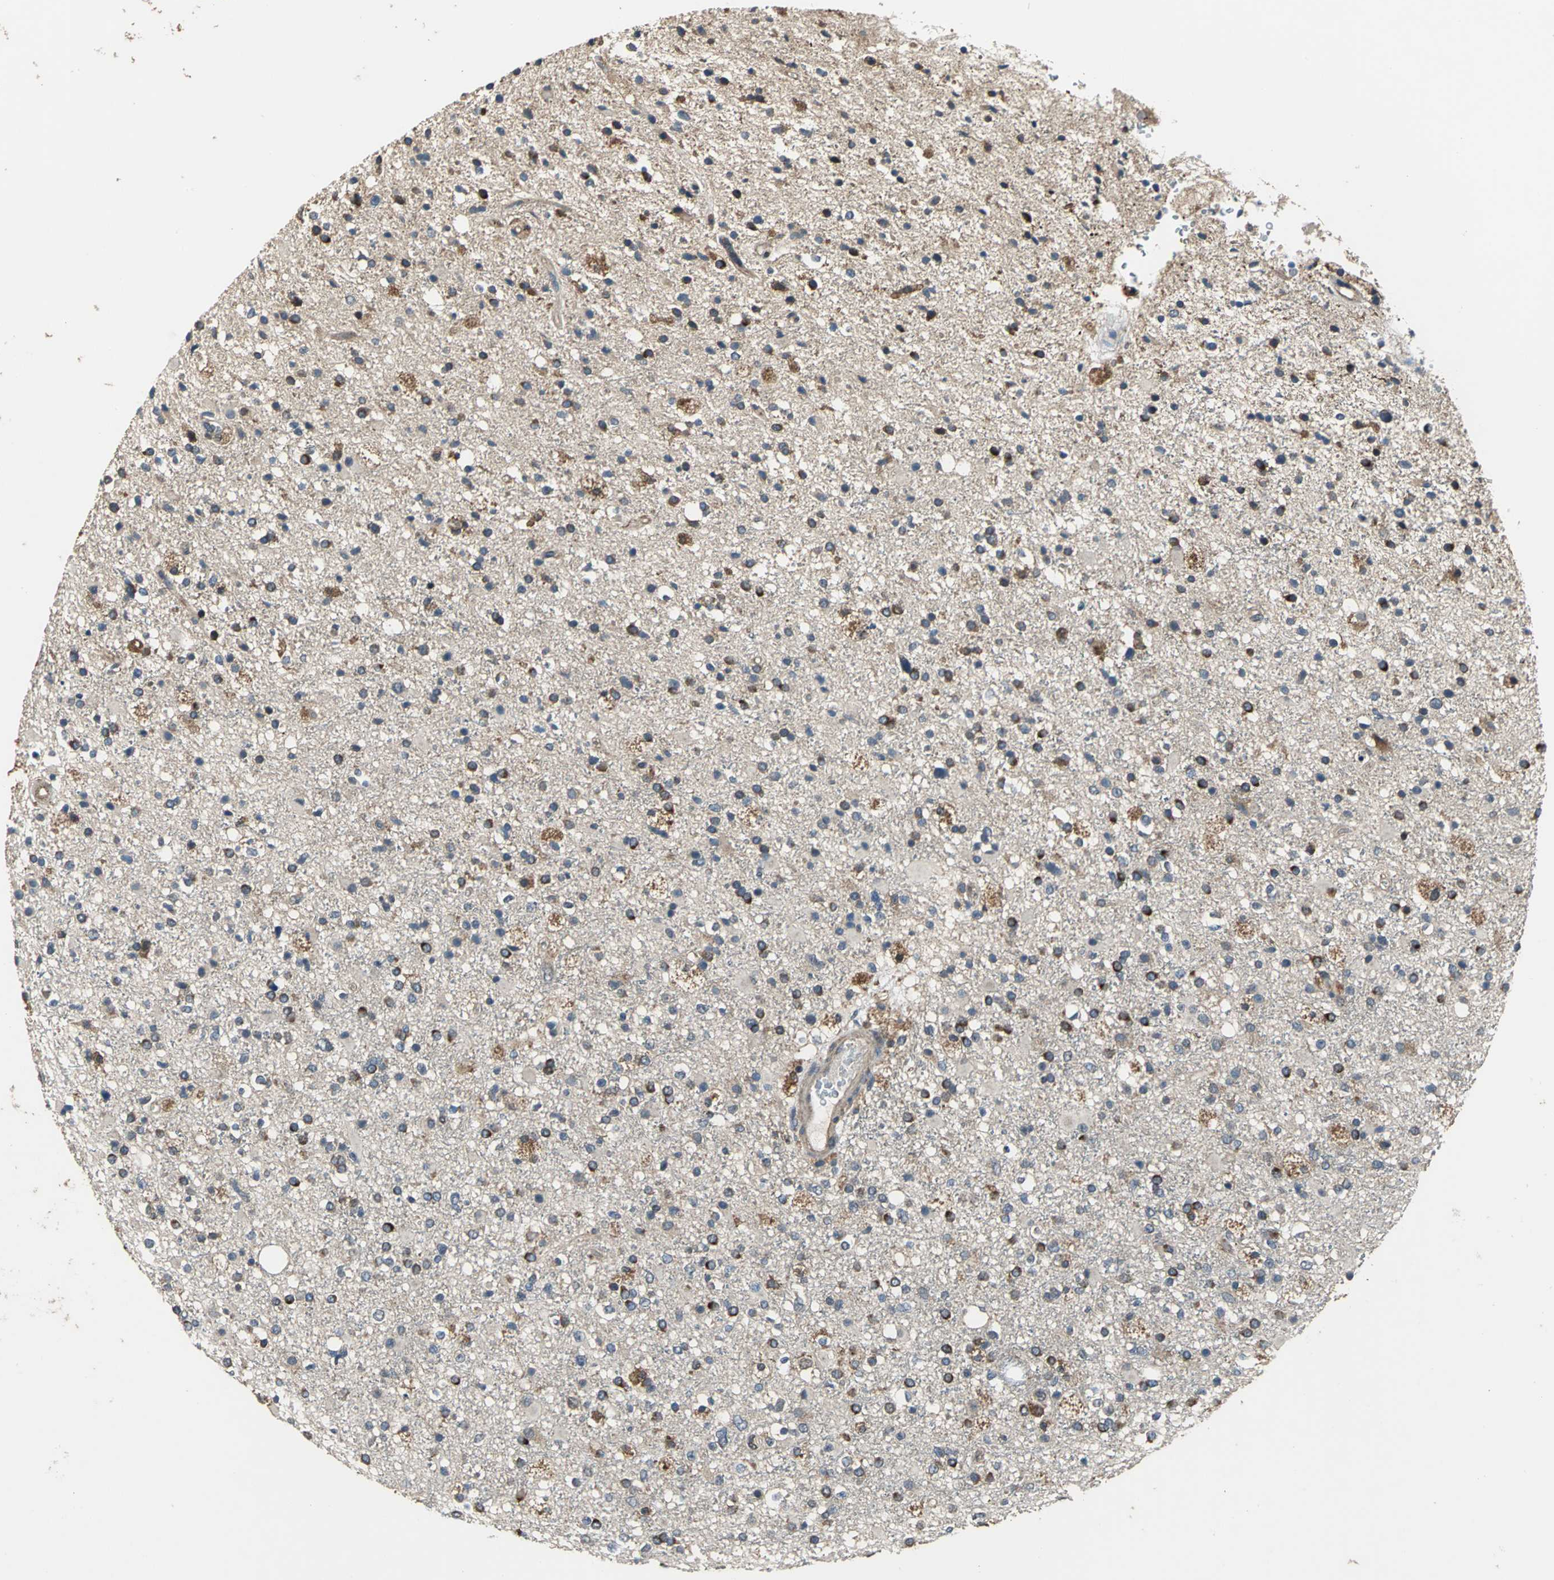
{"staining": {"intensity": "moderate", "quantity": "25%-75%", "location": "cytoplasmic/membranous"}, "tissue": "glioma", "cell_type": "Tumor cells", "image_type": "cancer", "snomed": [{"axis": "morphology", "description": "Glioma, malignant, High grade"}, {"axis": "topography", "description": "Brain"}], "caption": "Tumor cells exhibit medium levels of moderate cytoplasmic/membranous staining in about 25%-75% of cells in glioma.", "gene": "EIF2B2", "patient": {"sex": "male", "age": 33}}